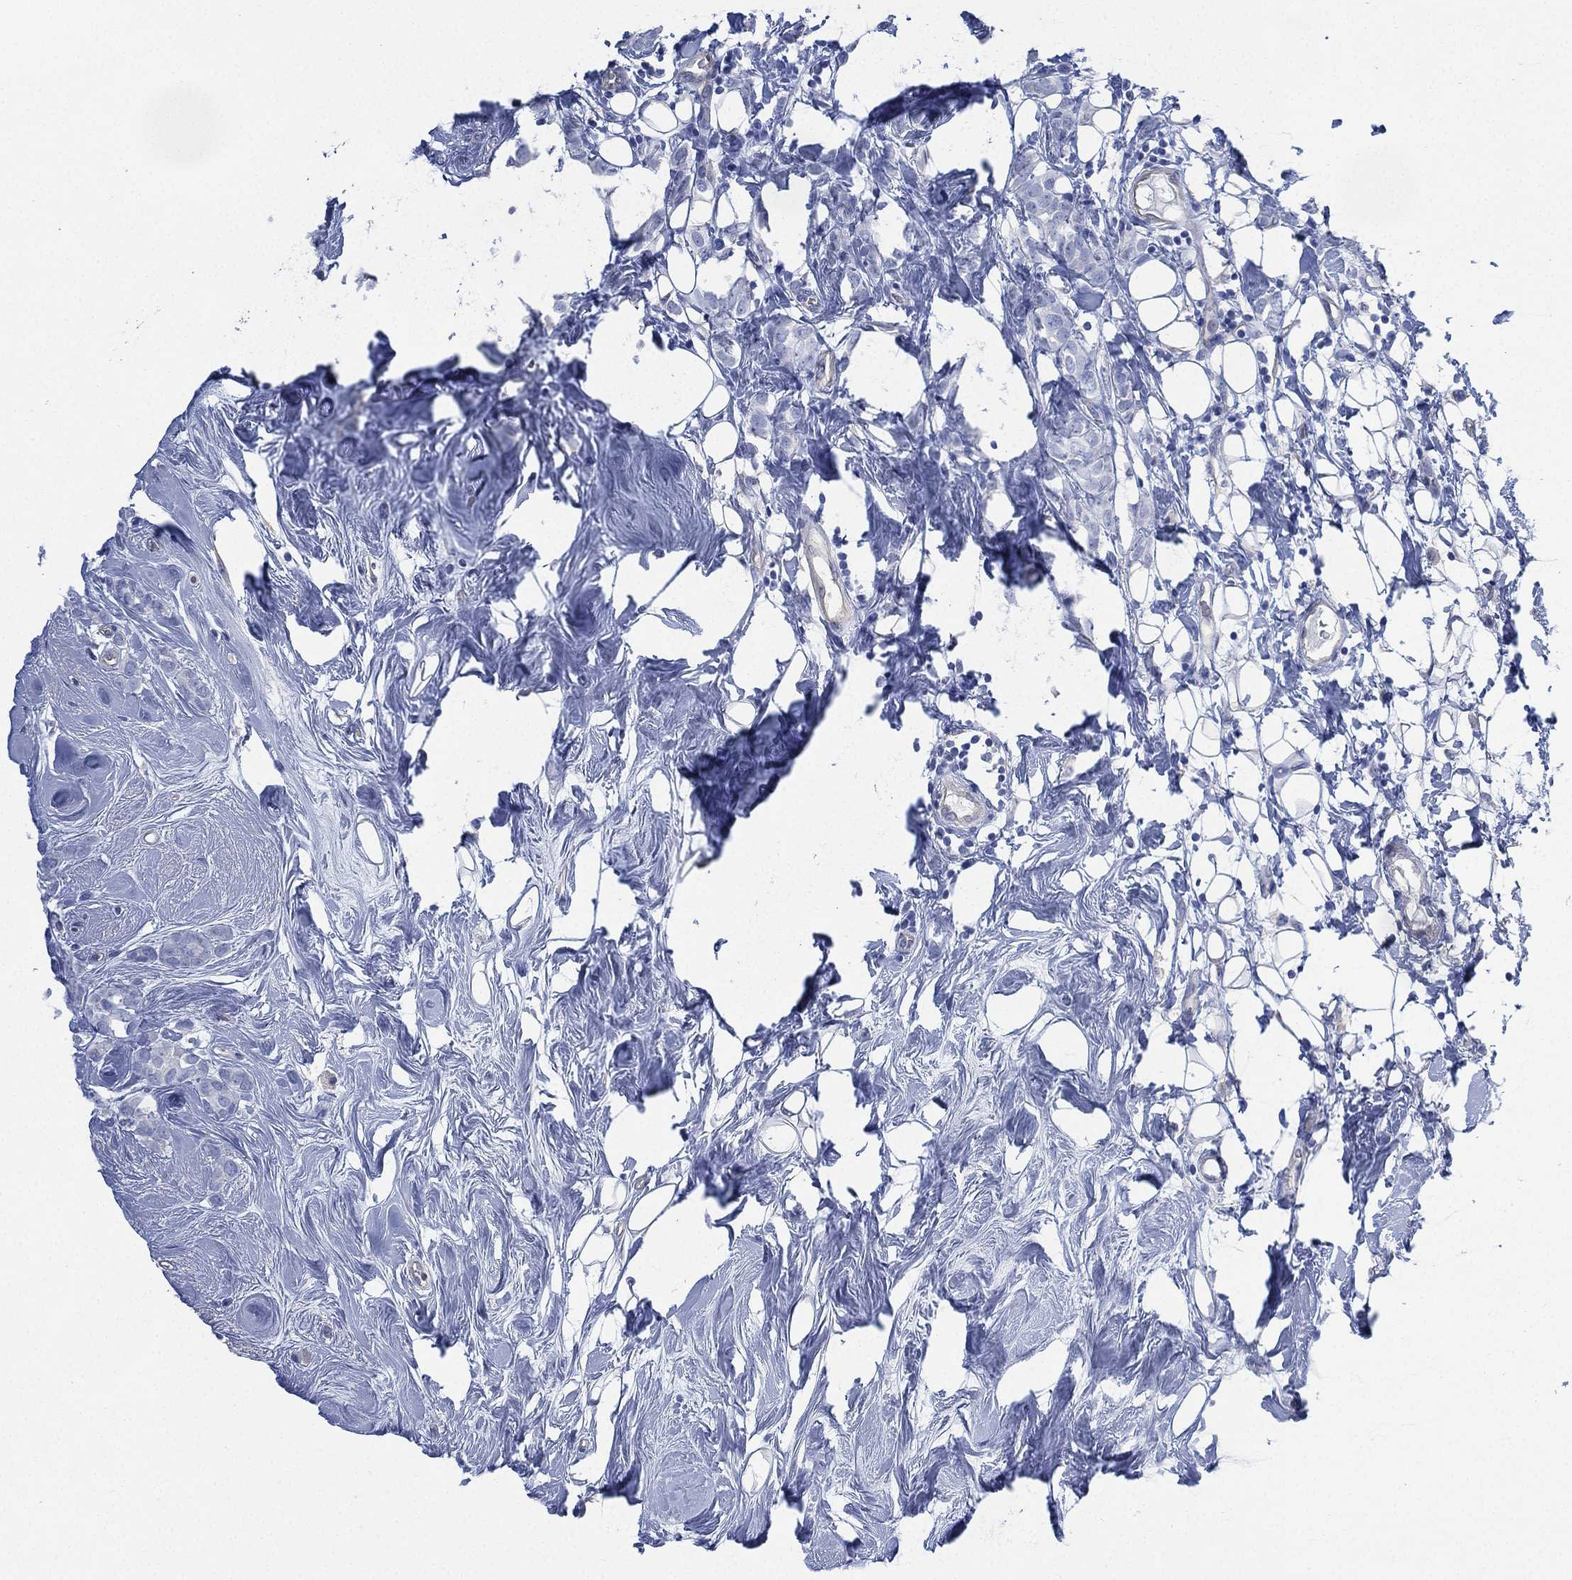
{"staining": {"intensity": "negative", "quantity": "none", "location": "none"}, "tissue": "breast cancer", "cell_type": "Tumor cells", "image_type": "cancer", "snomed": [{"axis": "morphology", "description": "Lobular carcinoma"}, {"axis": "topography", "description": "Breast"}], "caption": "Histopathology image shows no protein positivity in tumor cells of lobular carcinoma (breast) tissue.", "gene": "CCDC70", "patient": {"sex": "female", "age": 49}}